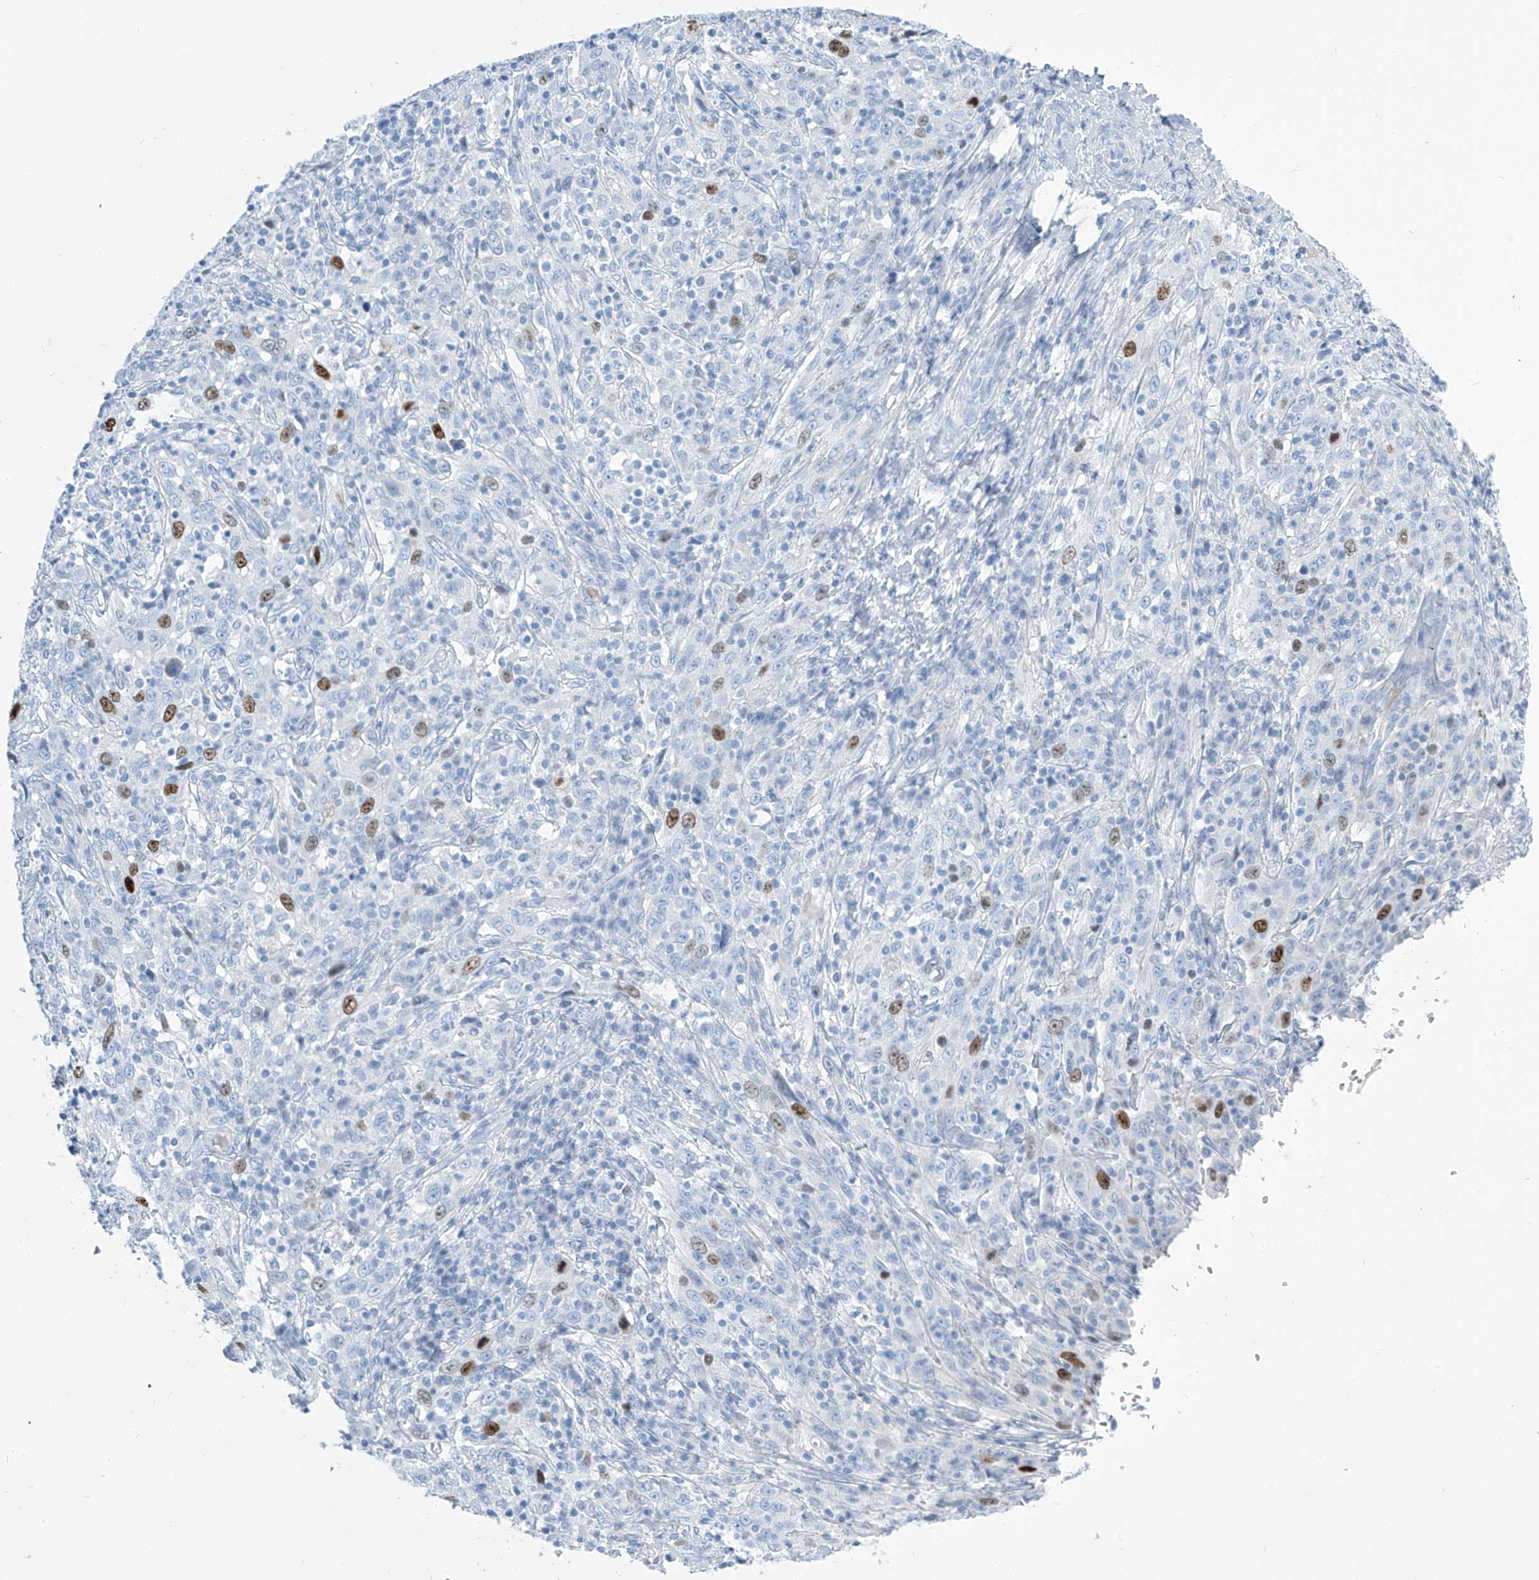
{"staining": {"intensity": "moderate", "quantity": "<25%", "location": "nuclear"}, "tissue": "cervical cancer", "cell_type": "Tumor cells", "image_type": "cancer", "snomed": [{"axis": "morphology", "description": "Squamous cell carcinoma, NOS"}, {"axis": "topography", "description": "Cervix"}], "caption": "Immunohistochemistry (IHC) photomicrograph of cervical squamous cell carcinoma stained for a protein (brown), which demonstrates low levels of moderate nuclear expression in approximately <25% of tumor cells.", "gene": "SGO2", "patient": {"sex": "female", "age": 46}}